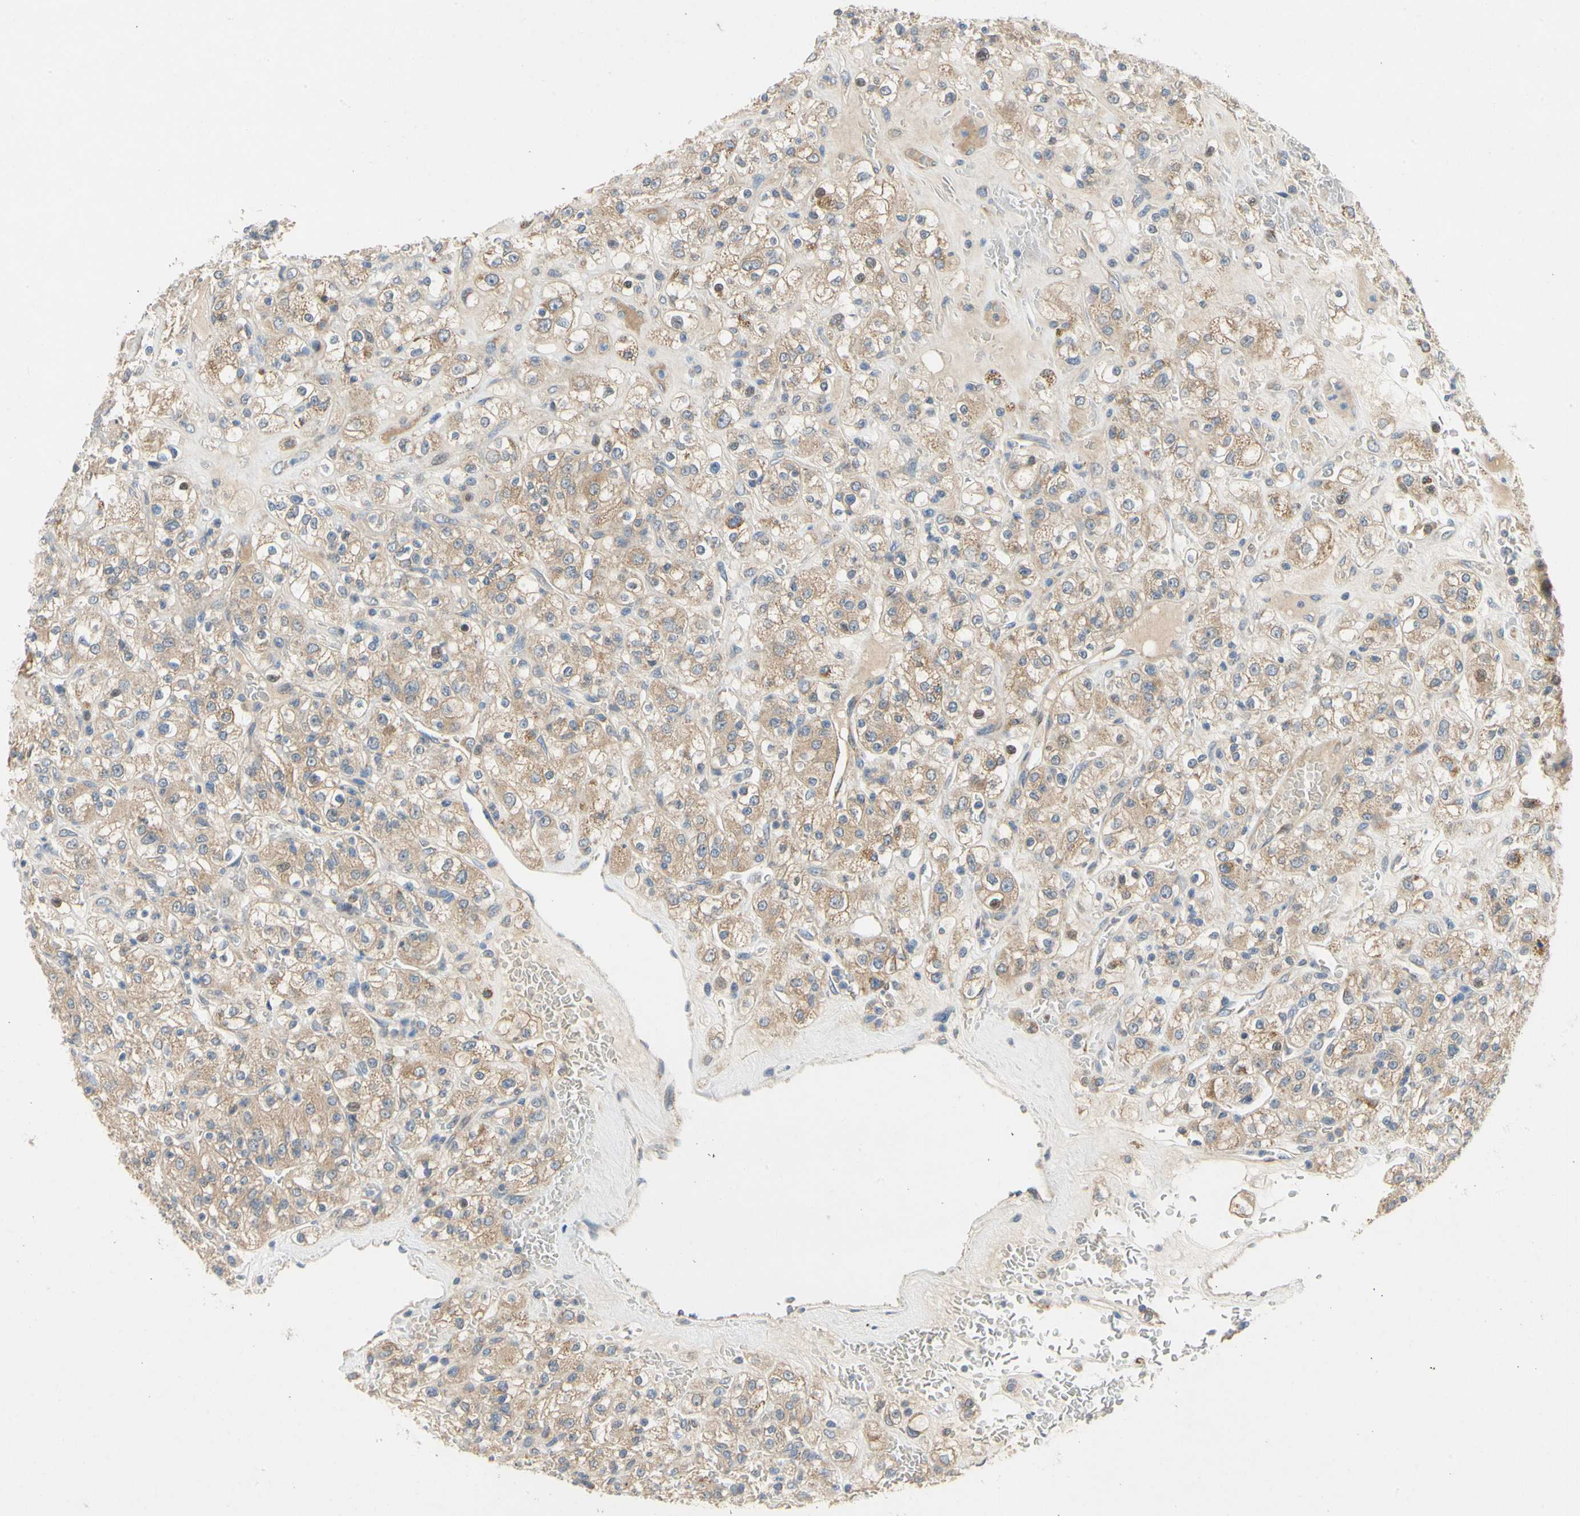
{"staining": {"intensity": "moderate", "quantity": ">75%", "location": "cytoplasmic/membranous"}, "tissue": "renal cancer", "cell_type": "Tumor cells", "image_type": "cancer", "snomed": [{"axis": "morphology", "description": "Normal tissue, NOS"}, {"axis": "morphology", "description": "Adenocarcinoma, NOS"}, {"axis": "topography", "description": "Kidney"}], "caption": "Protein analysis of renal cancer tissue exhibits moderate cytoplasmic/membranous staining in about >75% of tumor cells.", "gene": "KLHDC8B", "patient": {"sex": "female", "age": 72}}